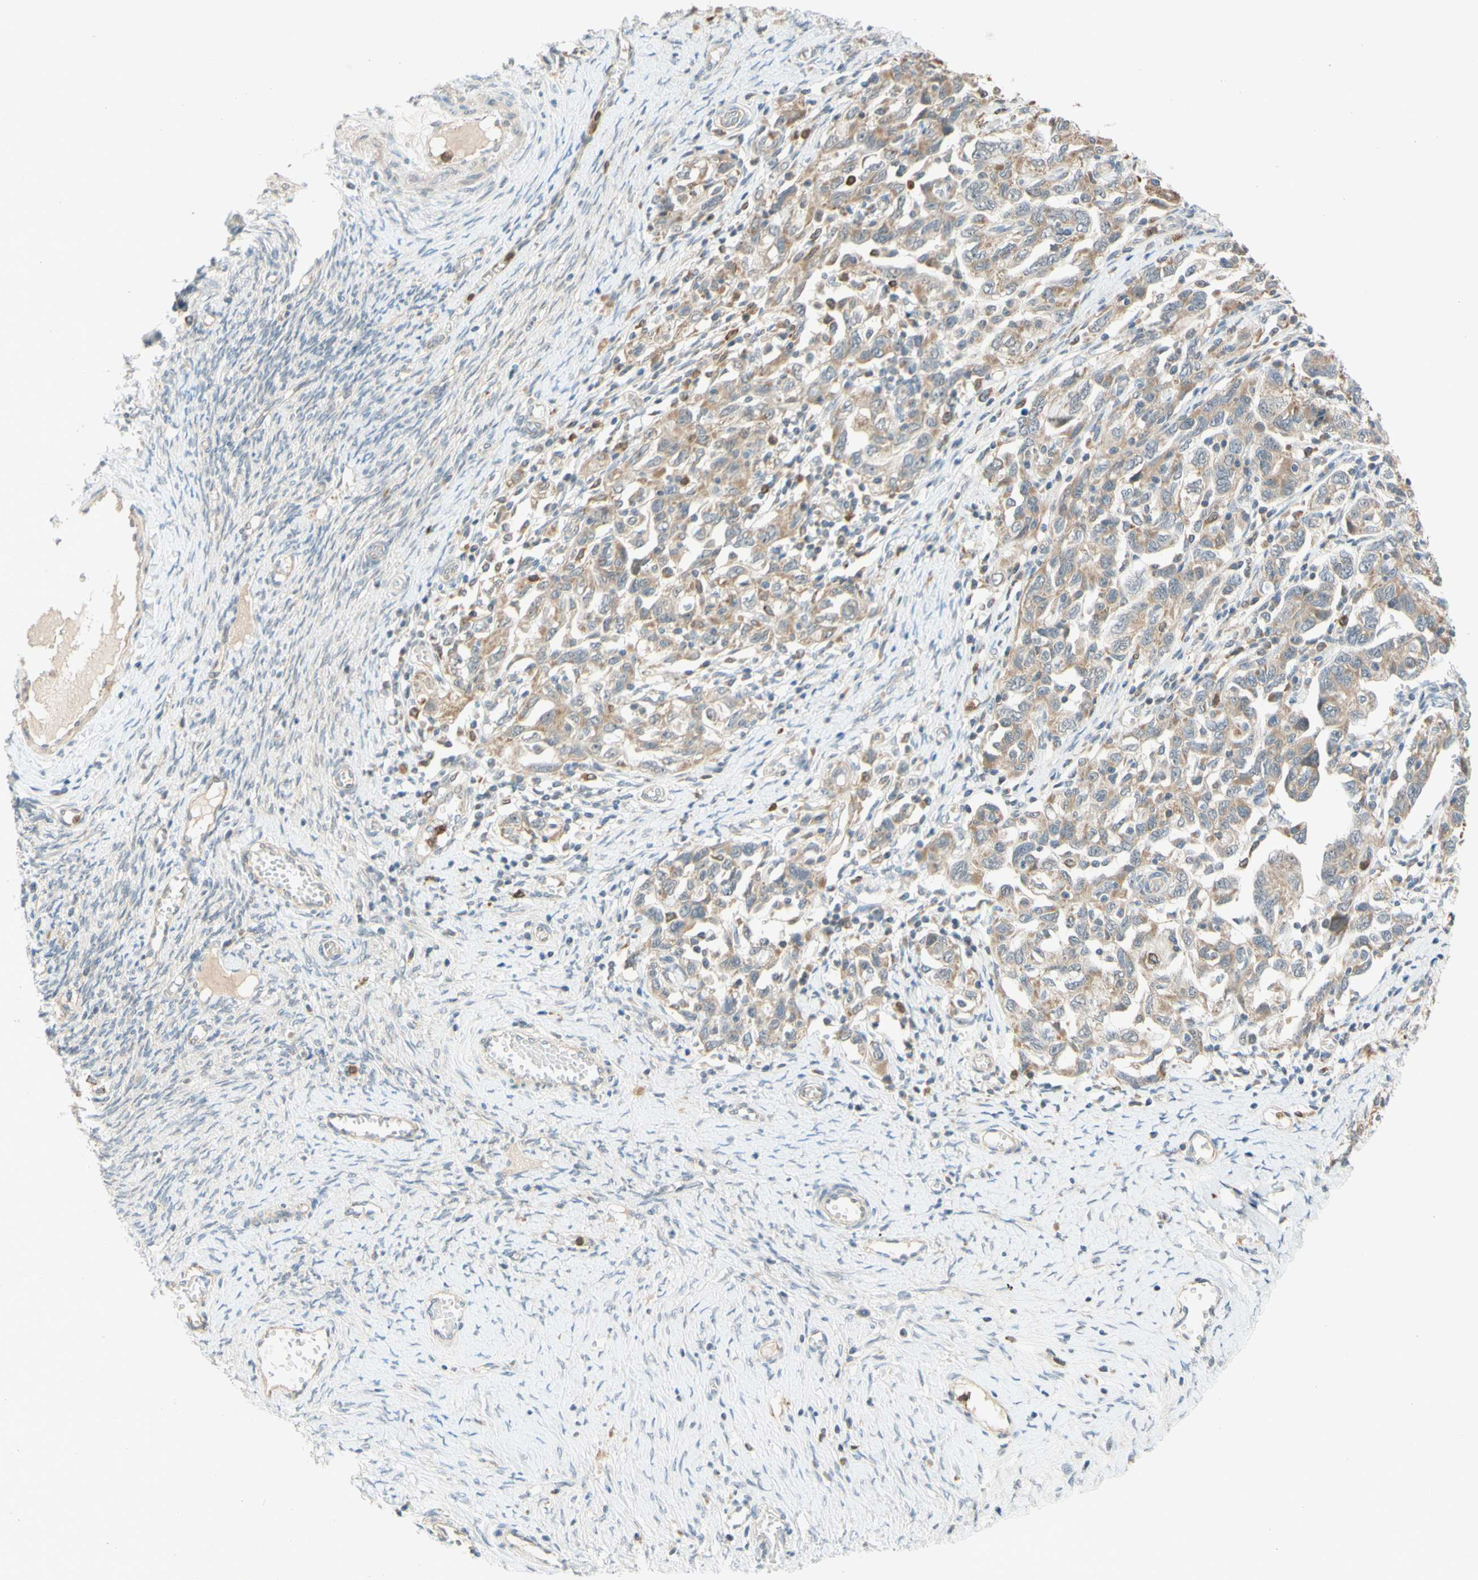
{"staining": {"intensity": "moderate", "quantity": "25%-75%", "location": "cytoplasmic/membranous"}, "tissue": "ovarian cancer", "cell_type": "Tumor cells", "image_type": "cancer", "snomed": [{"axis": "morphology", "description": "Carcinoma, NOS"}, {"axis": "morphology", "description": "Cystadenocarcinoma, serous, NOS"}, {"axis": "topography", "description": "Ovary"}], "caption": "Ovarian cancer was stained to show a protein in brown. There is medium levels of moderate cytoplasmic/membranous staining in approximately 25%-75% of tumor cells.", "gene": "GATA1", "patient": {"sex": "female", "age": 69}}